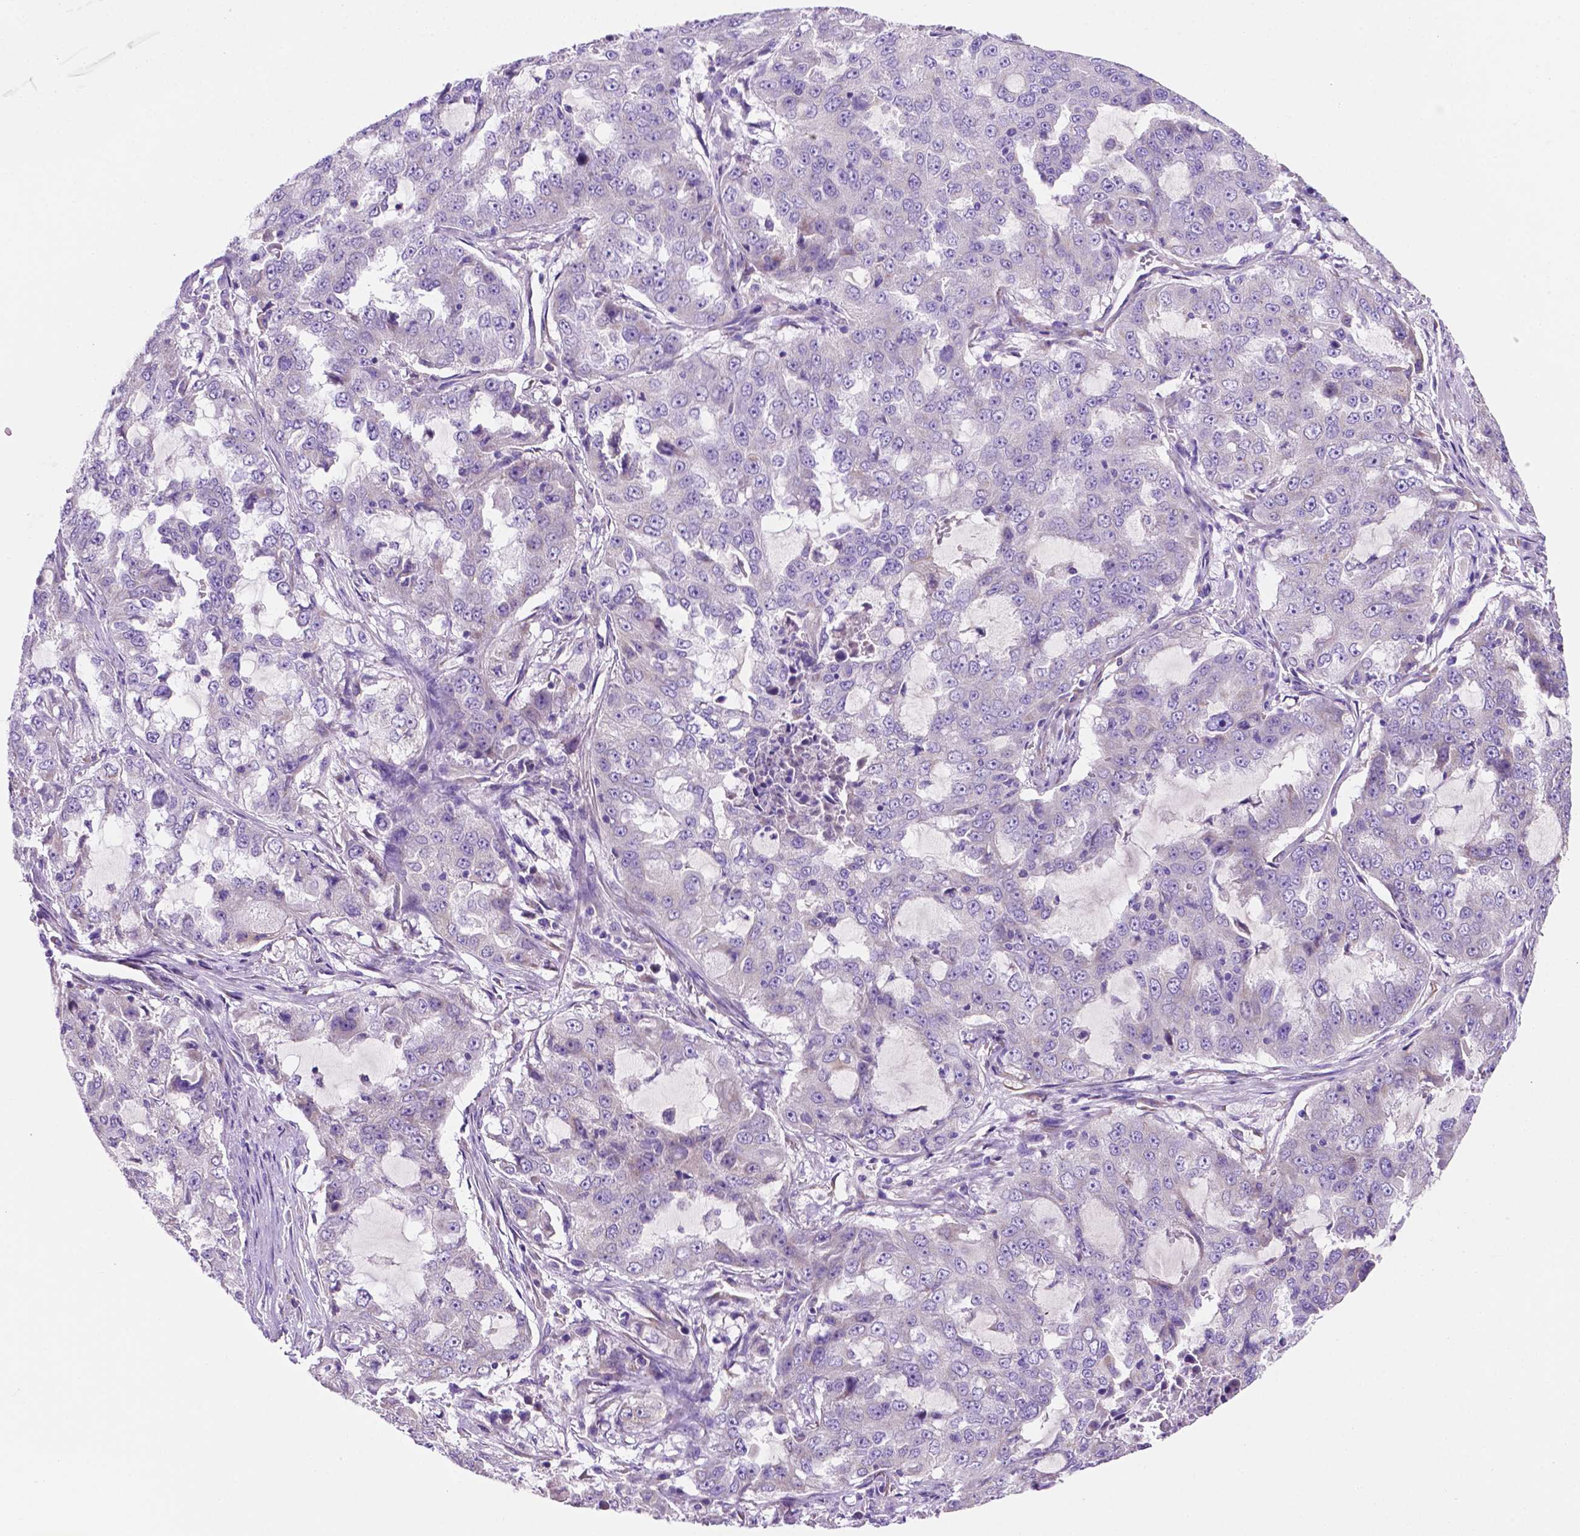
{"staining": {"intensity": "negative", "quantity": "none", "location": "none"}, "tissue": "lung cancer", "cell_type": "Tumor cells", "image_type": "cancer", "snomed": [{"axis": "morphology", "description": "Adenocarcinoma, NOS"}, {"axis": "topography", "description": "Lung"}], "caption": "The photomicrograph reveals no significant positivity in tumor cells of adenocarcinoma (lung).", "gene": "CEACAM7", "patient": {"sex": "female", "age": 61}}